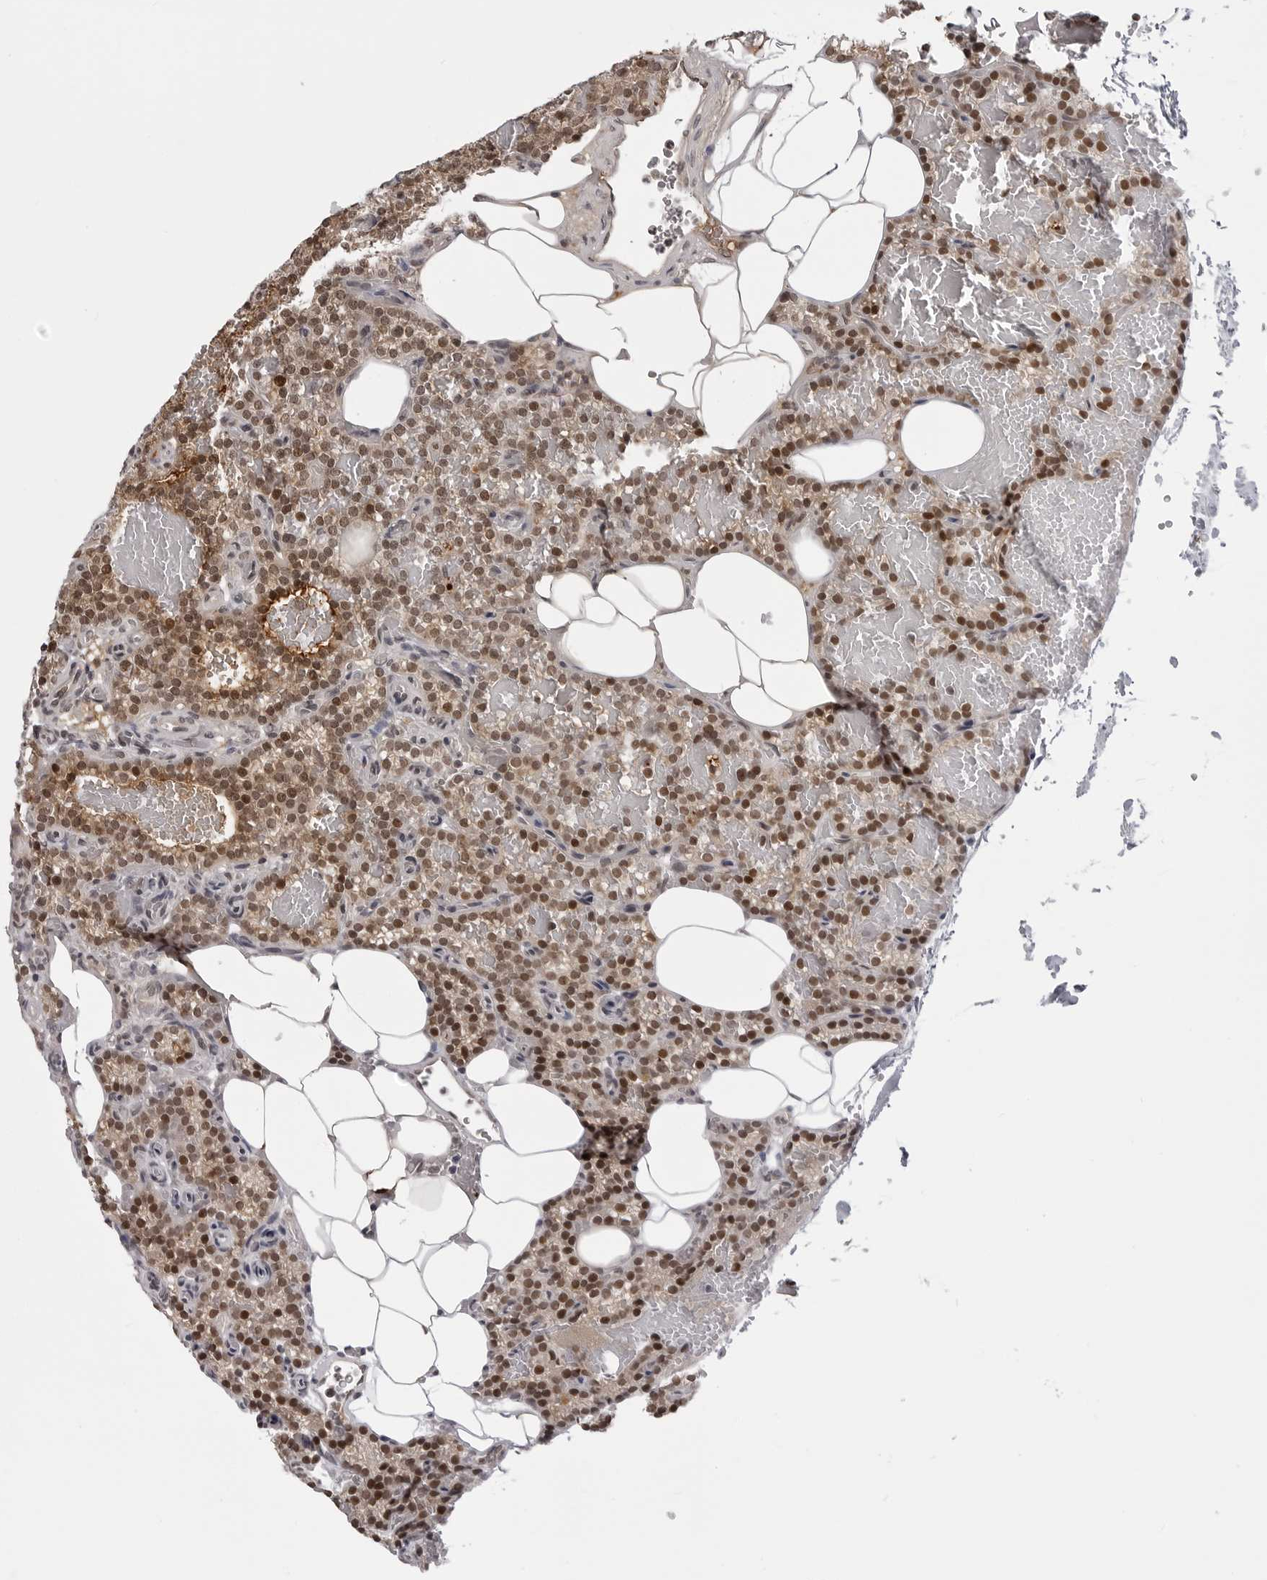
{"staining": {"intensity": "moderate", "quantity": ">75%", "location": "cytoplasmic/membranous,nuclear"}, "tissue": "parathyroid gland", "cell_type": "Glandular cells", "image_type": "normal", "snomed": [{"axis": "morphology", "description": "Normal tissue, NOS"}, {"axis": "topography", "description": "Parathyroid gland"}], "caption": "IHC staining of normal parathyroid gland, which exhibits medium levels of moderate cytoplasmic/membranous,nuclear expression in approximately >75% of glandular cells indicating moderate cytoplasmic/membranous,nuclear protein positivity. The staining was performed using DAB (3,3'-diaminobenzidine) (brown) for protein detection and nuclei were counterstained in hematoxylin (blue).", "gene": "PHF3", "patient": {"sex": "male", "age": 58}}